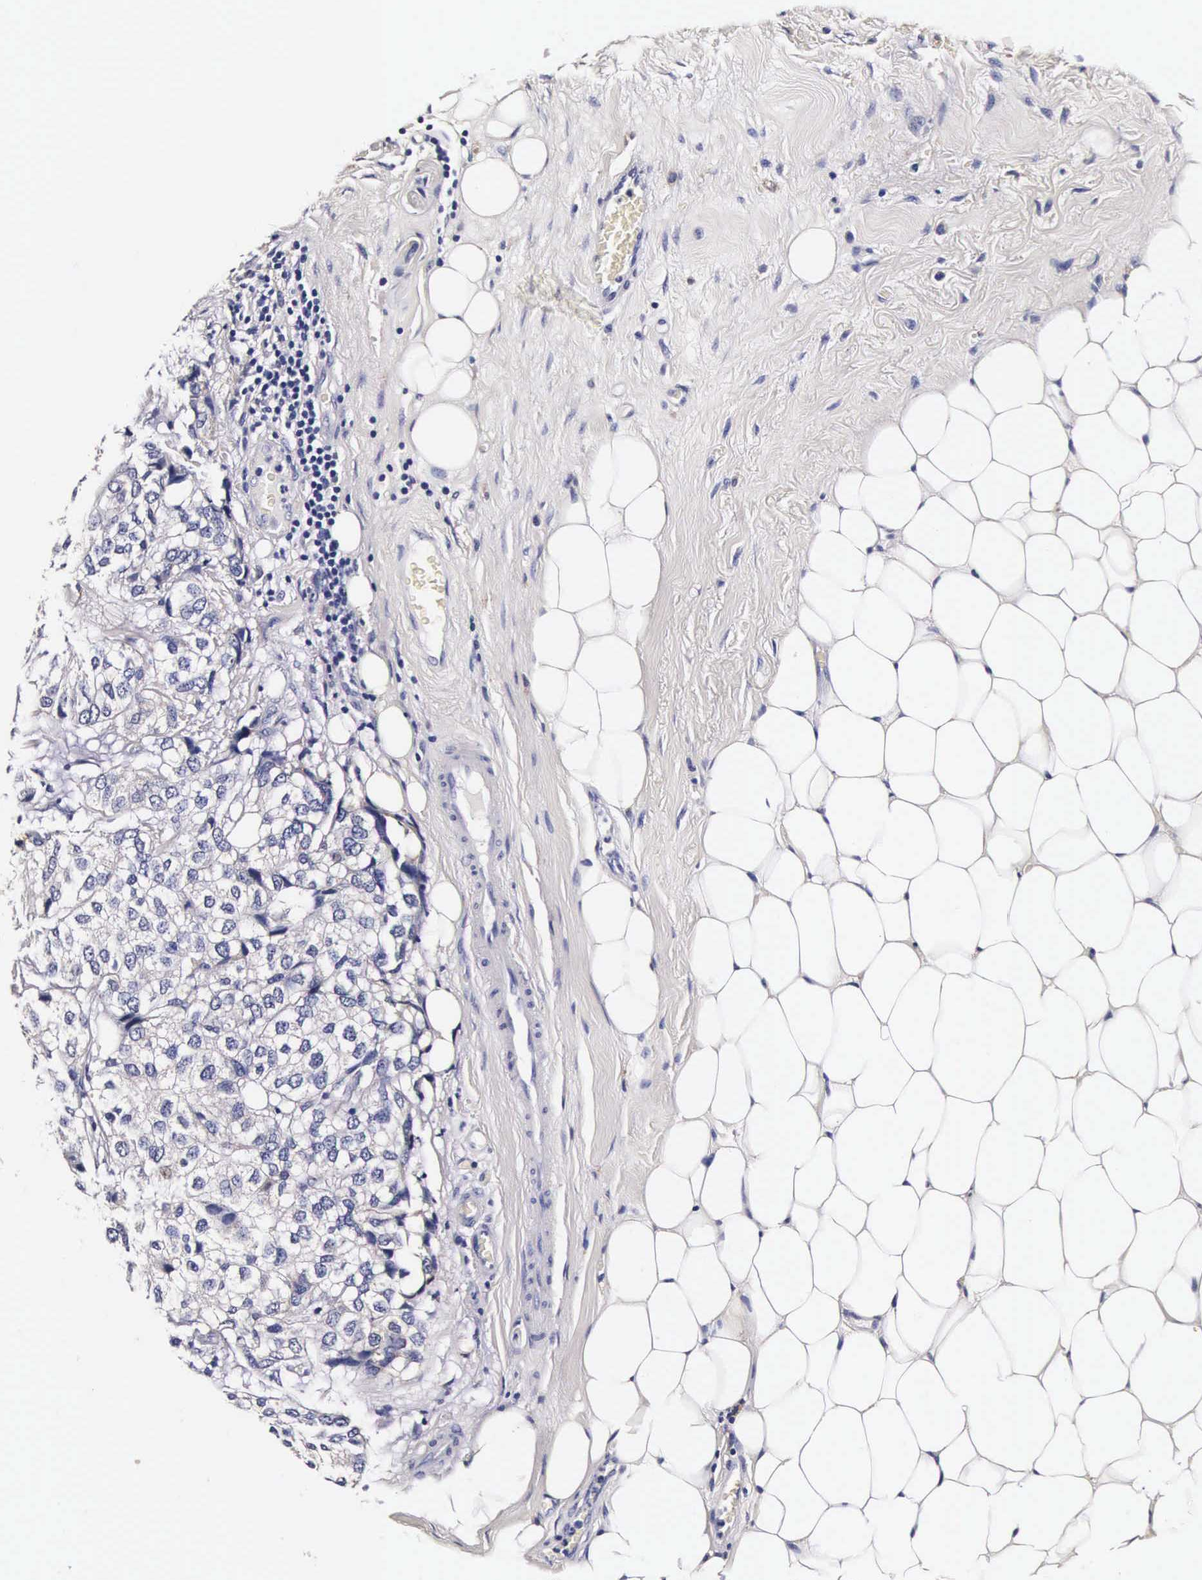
{"staining": {"intensity": "negative", "quantity": "none", "location": "none"}, "tissue": "breast cancer", "cell_type": "Tumor cells", "image_type": "cancer", "snomed": [{"axis": "morphology", "description": "Duct carcinoma"}, {"axis": "topography", "description": "Breast"}], "caption": "High power microscopy image of an immunohistochemistry (IHC) histopathology image of breast cancer, revealing no significant expression in tumor cells. The staining was performed using DAB (3,3'-diaminobenzidine) to visualize the protein expression in brown, while the nuclei were stained in blue with hematoxylin (Magnification: 20x).", "gene": "CTSB", "patient": {"sex": "female", "age": 68}}